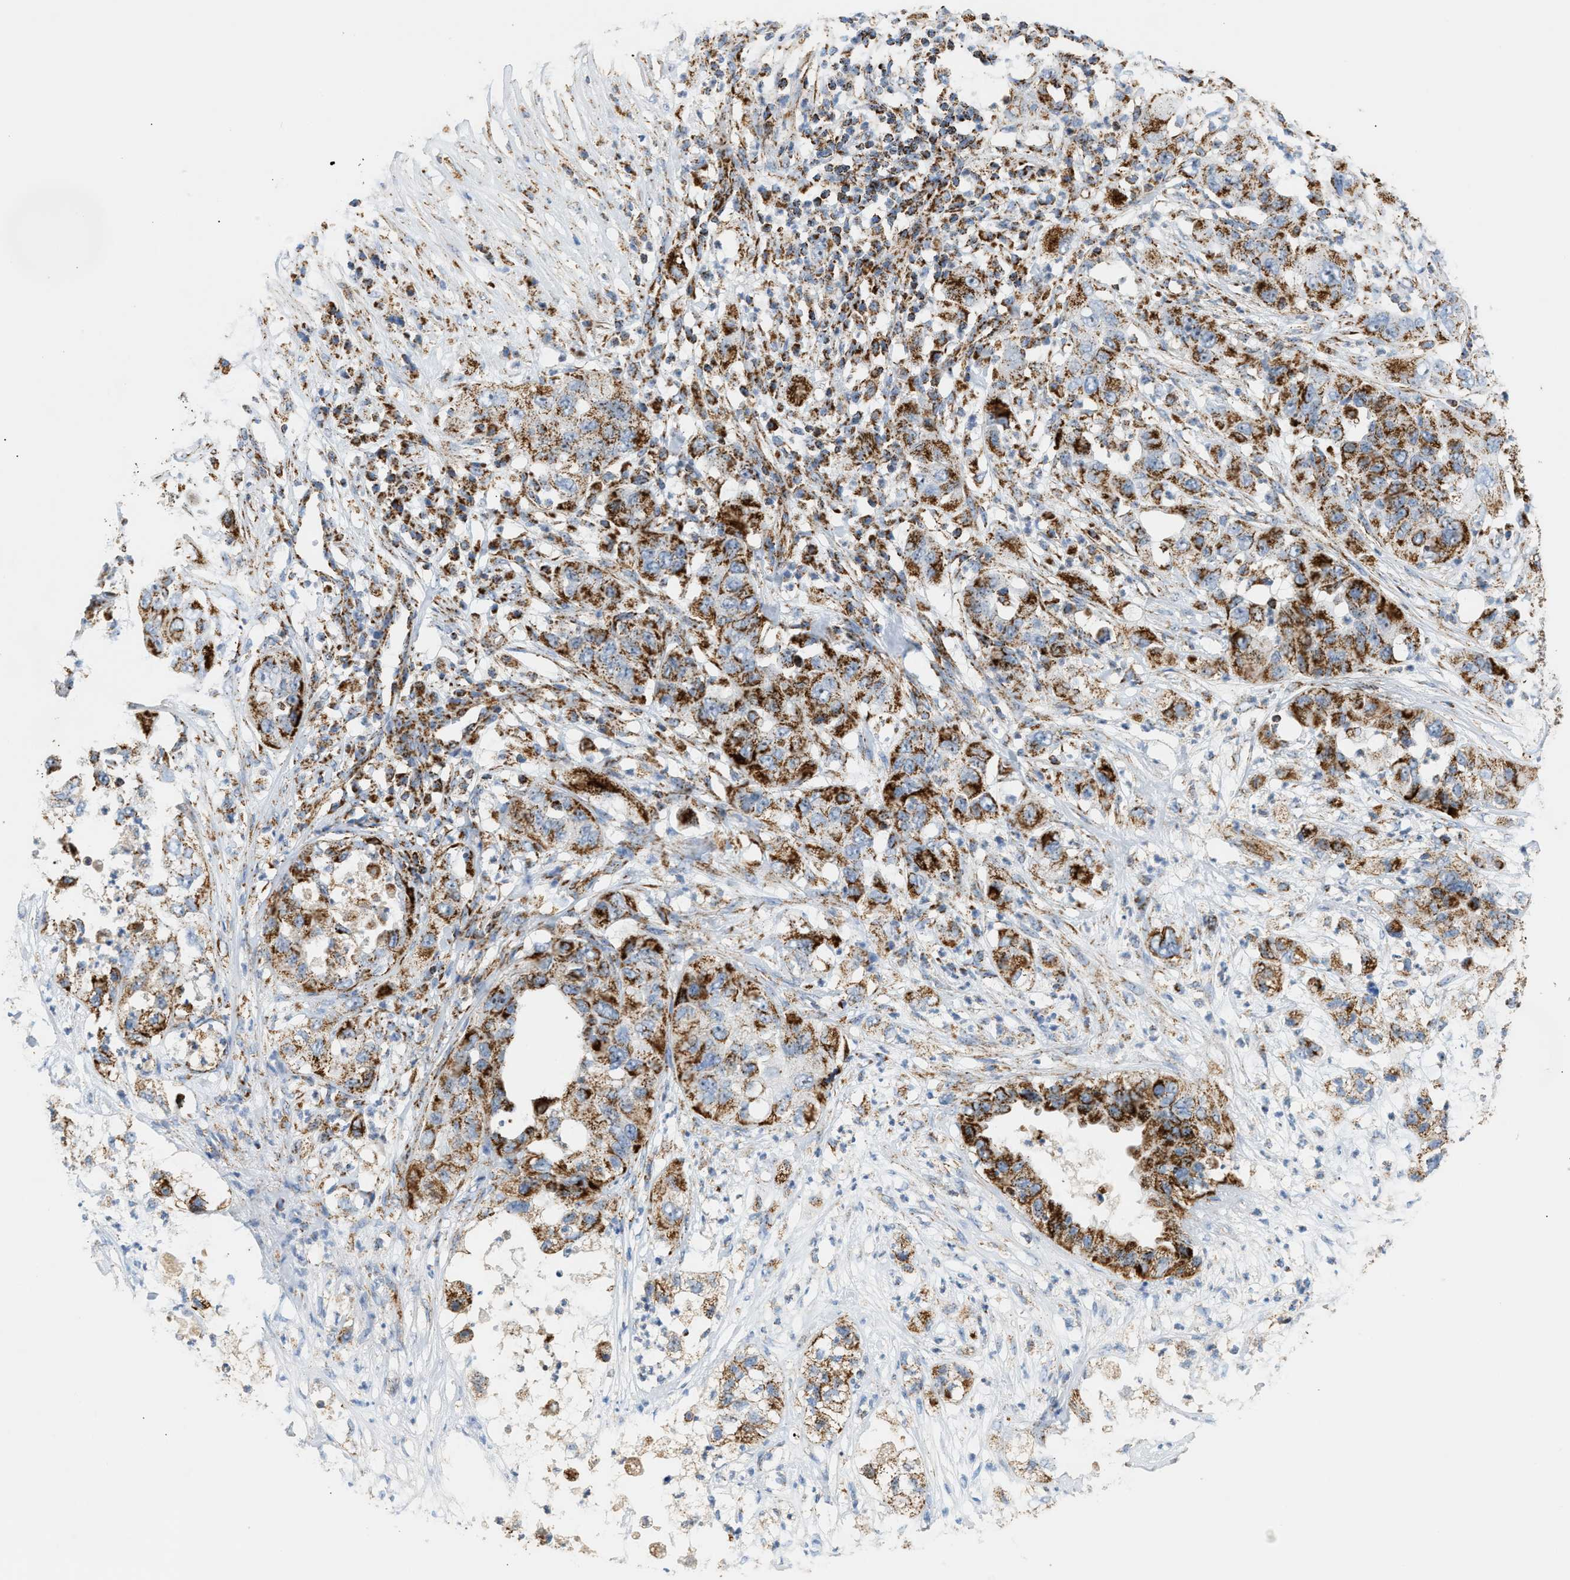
{"staining": {"intensity": "strong", "quantity": ">75%", "location": "cytoplasmic/membranous"}, "tissue": "pancreatic cancer", "cell_type": "Tumor cells", "image_type": "cancer", "snomed": [{"axis": "morphology", "description": "Adenocarcinoma, NOS"}, {"axis": "topography", "description": "Pancreas"}], "caption": "Pancreatic adenocarcinoma stained with a protein marker exhibits strong staining in tumor cells.", "gene": "OGDH", "patient": {"sex": "female", "age": 78}}